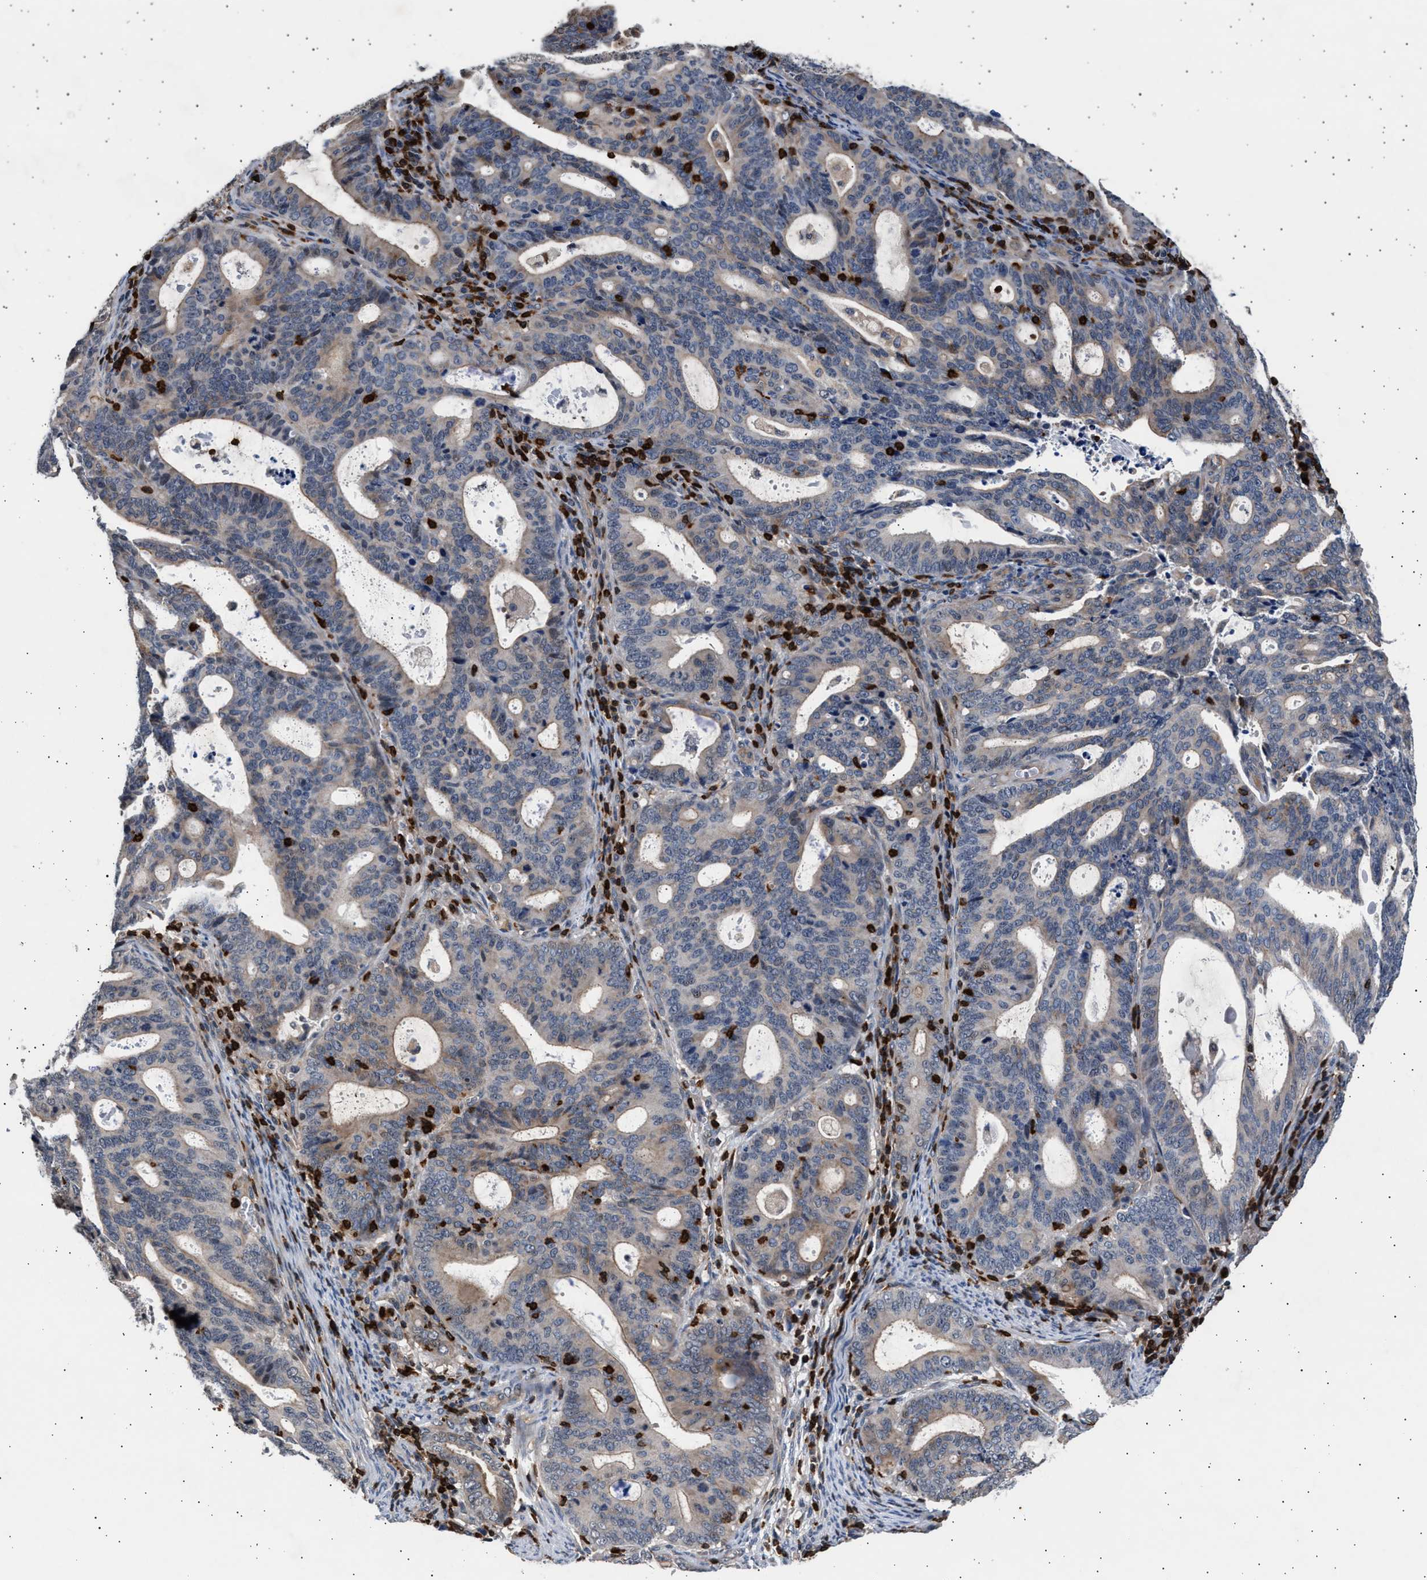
{"staining": {"intensity": "weak", "quantity": "25%-75%", "location": "cytoplasmic/membranous"}, "tissue": "endometrial cancer", "cell_type": "Tumor cells", "image_type": "cancer", "snomed": [{"axis": "morphology", "description": "Adenocarcinoma, NOS"}, {"axis": "topography", "description": "Uterus"}], "caption": "An image of adenocarcinoma (endometrial) stained for a protein displays weak cytoplasmic/membranous brown staining in tumor cells.", "gene": "GRAP2", "patient": {"sex": "female", "age": 83}}